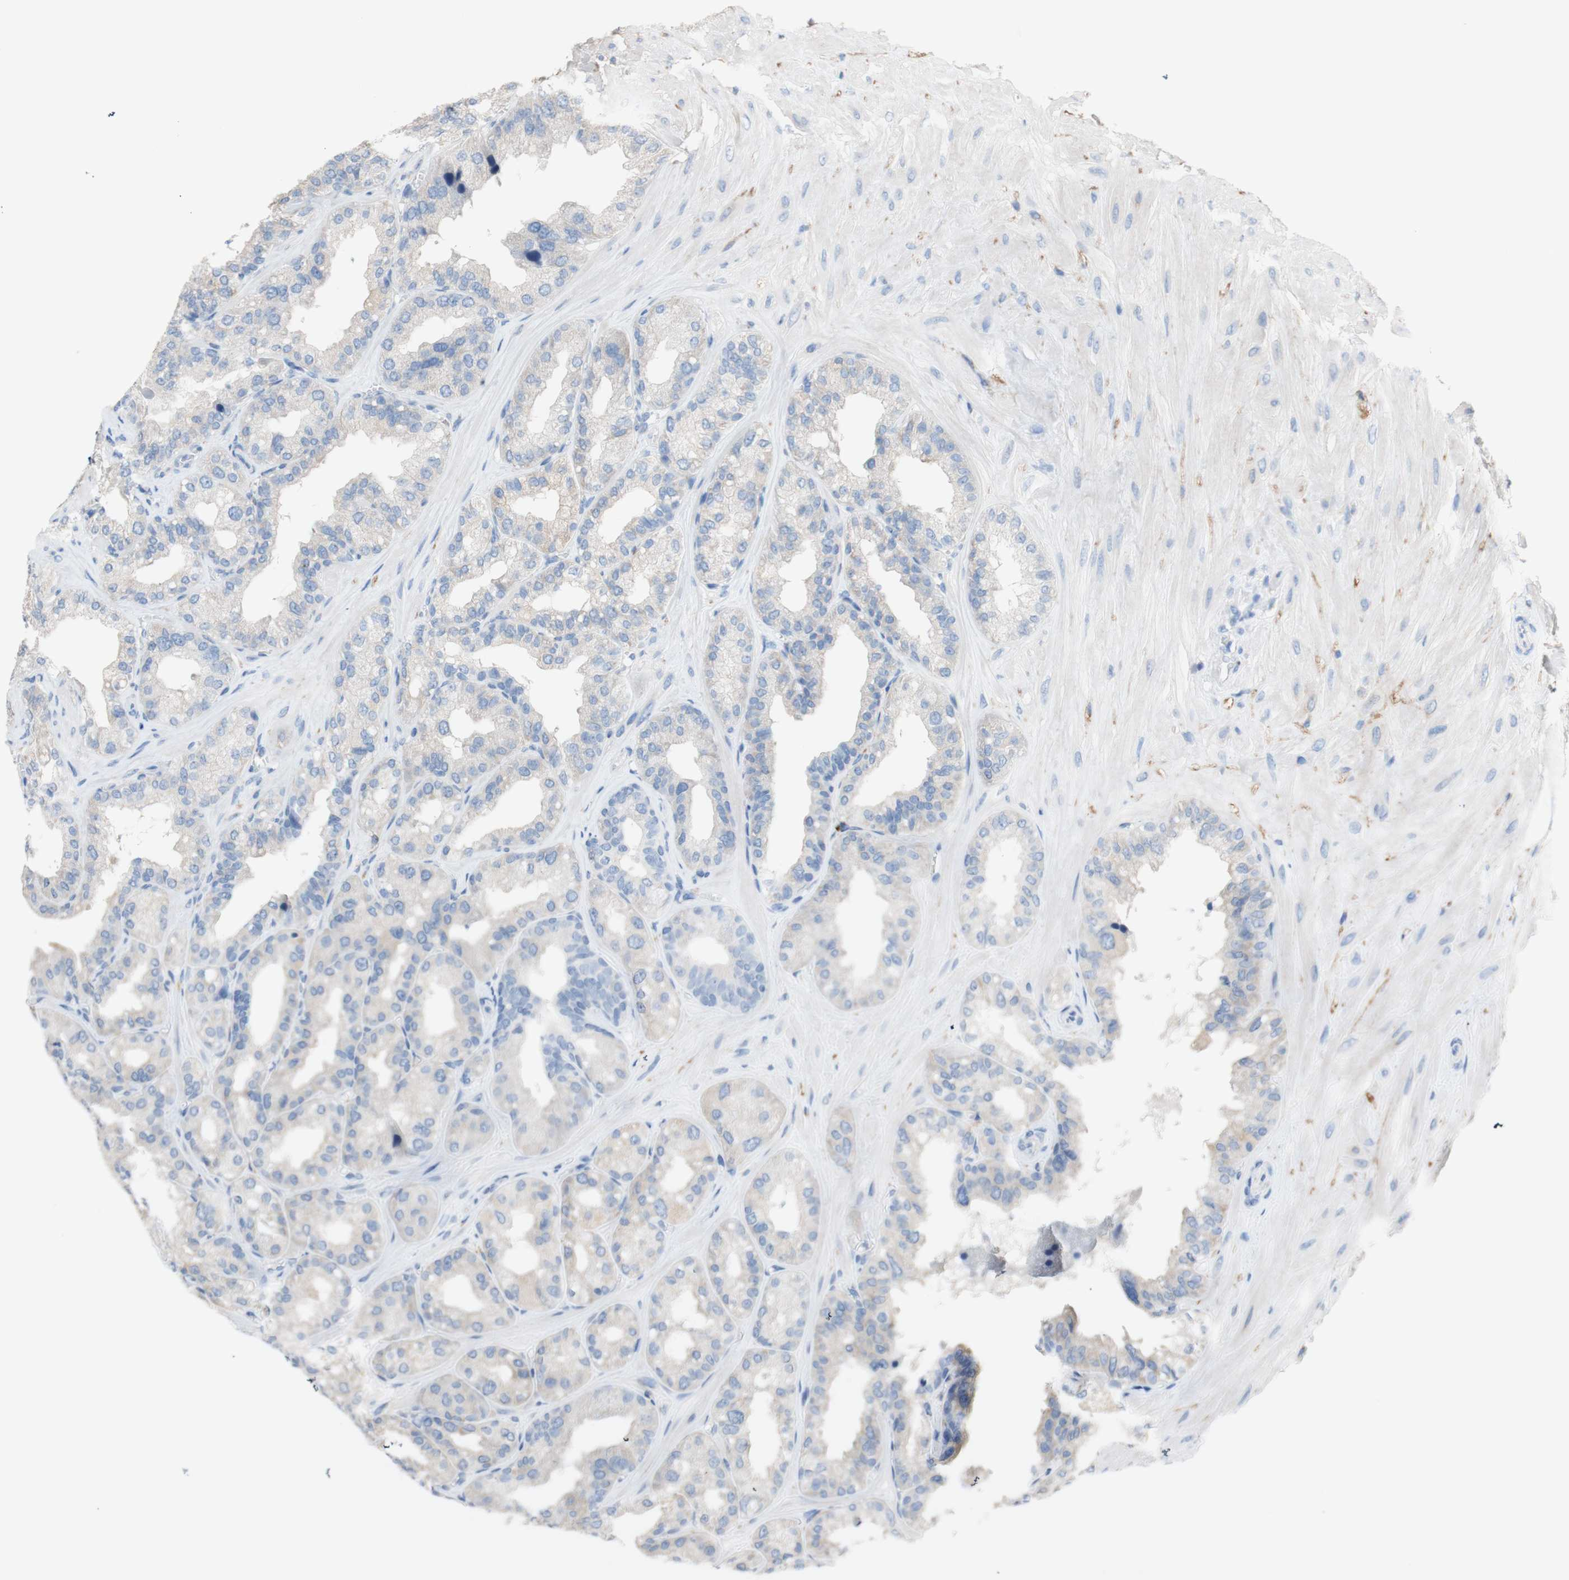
{"staining": {"intensity": "weak", "quantity": ">75%", "location": "cytoplasmic/membranous"}, "tissue": "seminal vesicle", "cell_type": "Glandular cells", "image_type": "normal", "snomed": [{"axis": "morphology", "description": "Normal tissue, NOS"}, {"axis": "topography", "description": "Prostate"}, {"axis": "topography", "description": "Seminal veicle"}], "caption": "IHC histopathology image of normal seminal vesicle stained for a protein (brown), which shows low levels of weak cytoplasmic/membranous staining in about >75% of glandular cells.", "gene": "PACSIN1", "patient": {"sex": "male", "age": 51}}